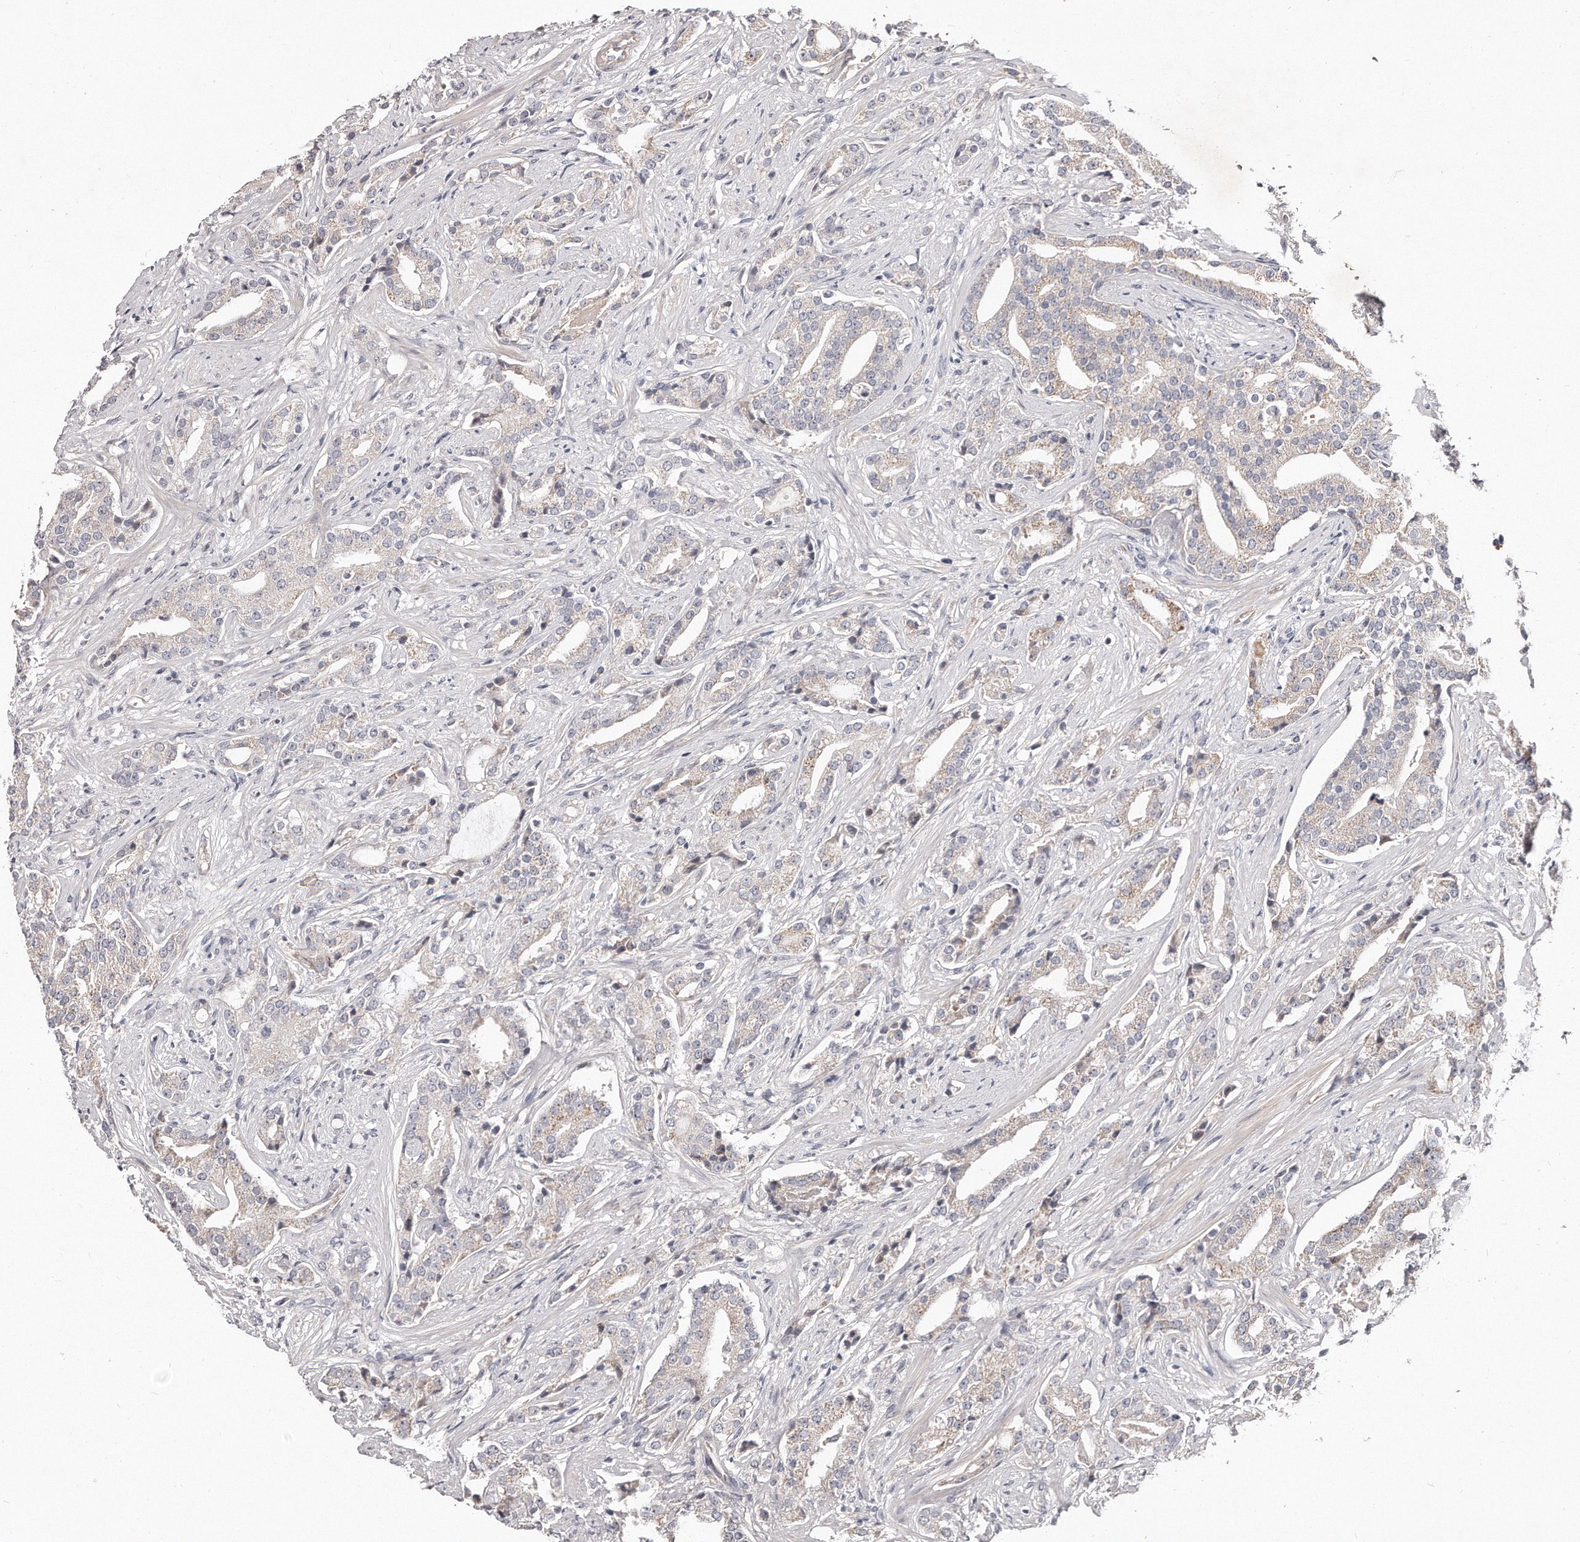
{"staining": {"intensity": "weak", "quantity": "<25%", "location": "cytoplasmic/membranous"}, "tissue": "prostate cancer", "cell_type": "Tumor cells", "image_type": "cancer", "snomed": [{"axis": "morphology", "description": "Adenocarcinoma, Low grade"}, {"axis": "topography", "description": "Prostate"}], "caption": "Tumor cells show no significant expression in prostate cancer (low-grade adenocarcinoma). (Stains: DAB (3,3'-diaminobenzidine) immunohistochemistry (IHC) with hematoxylin counter stain, Microscopy: brightfield microscopy at high magnification).", "gene": "TTLL4", "patient": {"sex": "male", "age": 67}}